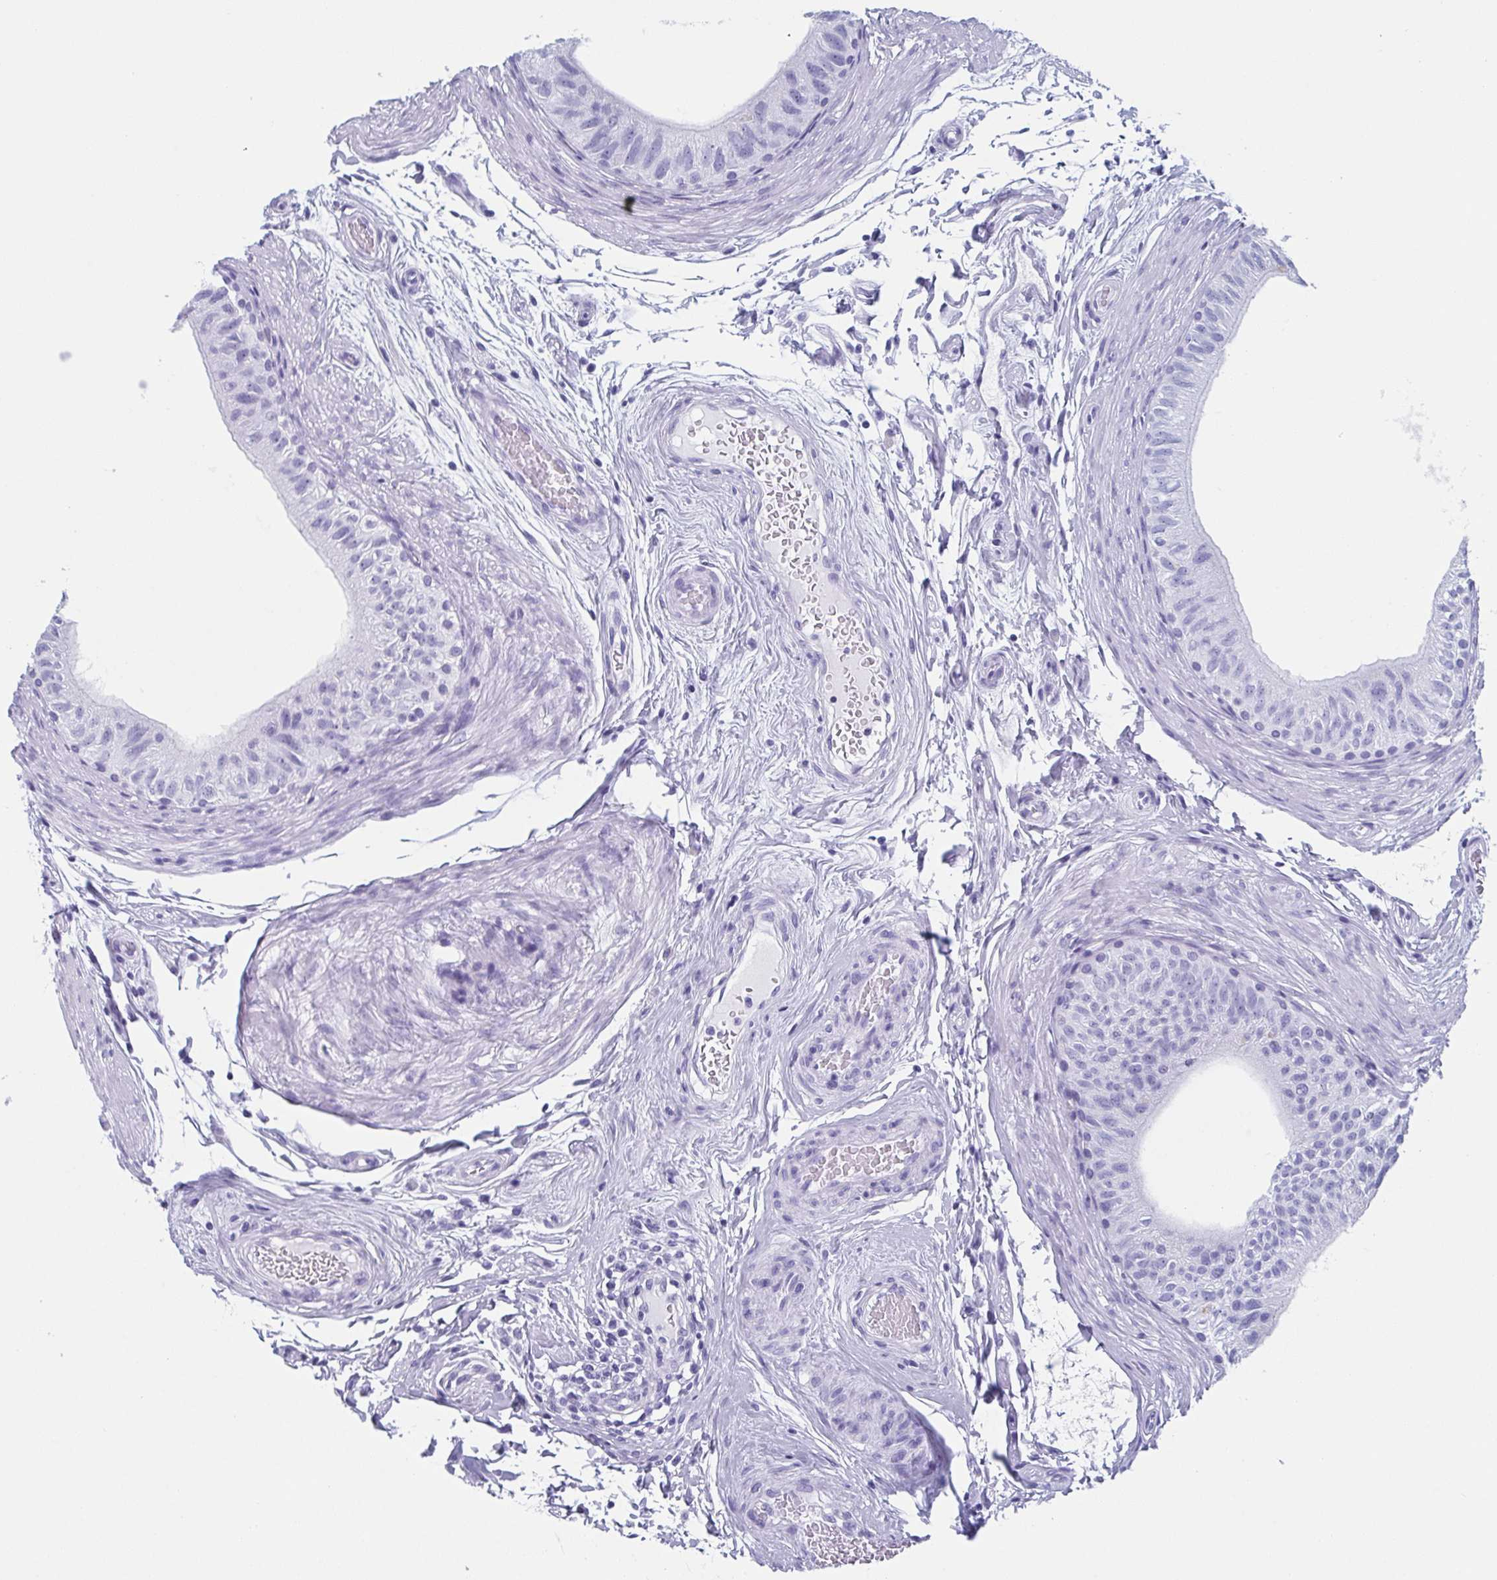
{"staining": {"intensity": "negative", "quantity": "none", "location": "none"}, "tissue": "epididymis", "cell_type": "Glandular cells", "image_type": "normal", "snomed": [{"axis": "morphology", "description": "Normal tissue, NOS"}, {"axis": "topography", "description": "Epididymis"}], "caption": "Immunohistochemistry (IHC) histopathology image of benign epididymis: human epididymis stained with DAB exhibits no significant protein staining in glandular cells. (DAB IHC visualized using brightfield microscopy, high magnification).", "gene": "LYRM2", "patient": {"sex": "male", "age": 36}}